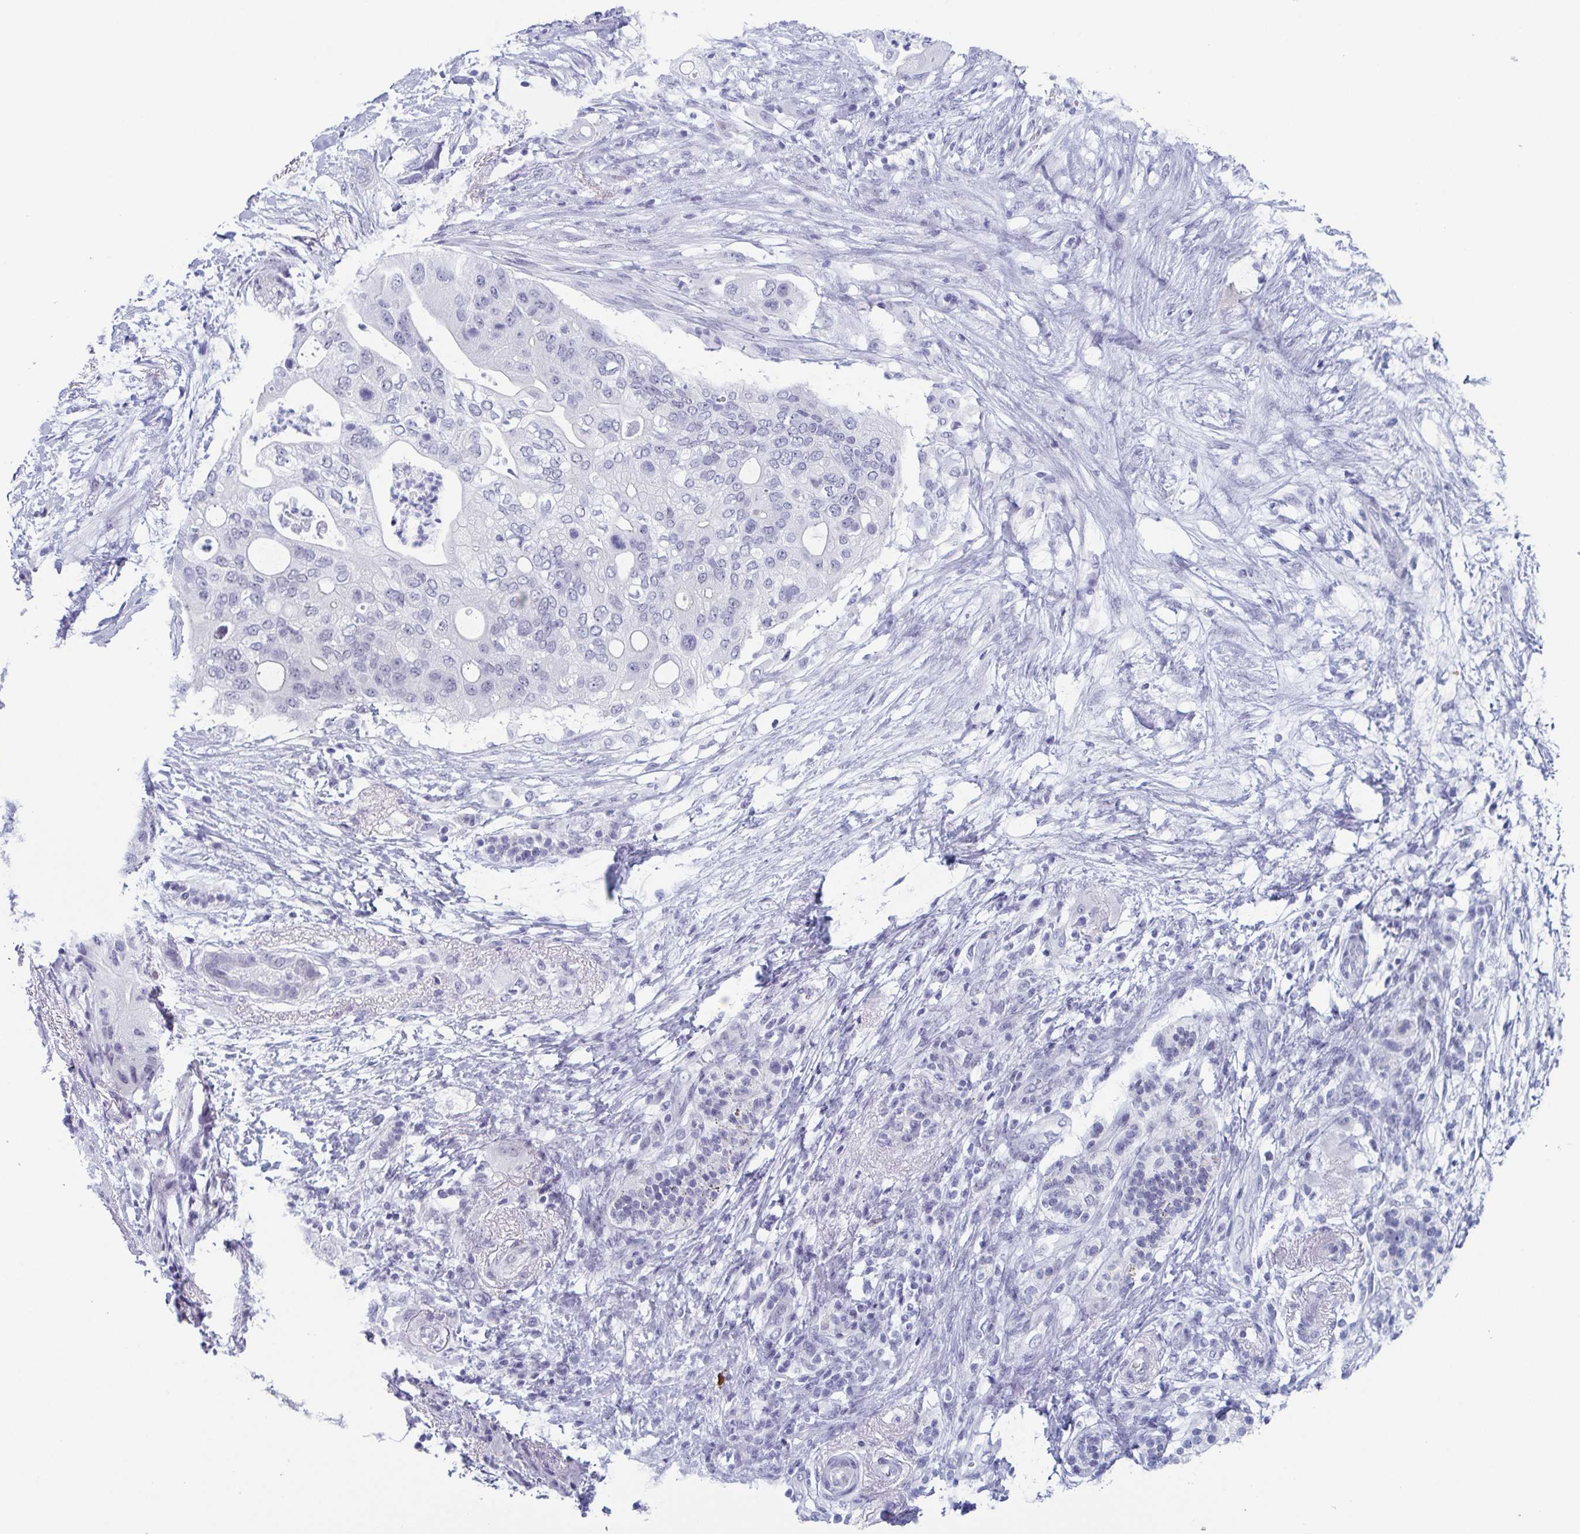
{"staining": {"intensity": "negative", "quantity": "none", "location": "none"}, "tissue": "pancreatic cancer", "cell_type": "Tumor cells", "image_type": "cancer", "snomed": [{"axis": "morphology", "description": "Adenocarcinoma, NOS"}, {"axis": "topography", "description": "Pancreas"}], "caption": "DAB immunohistochemical staining of human pancreatic cancer shows no significant expression in tumor cells.", "gene": "ZFP64", "patient": {"sex": "female", "age": 72}}